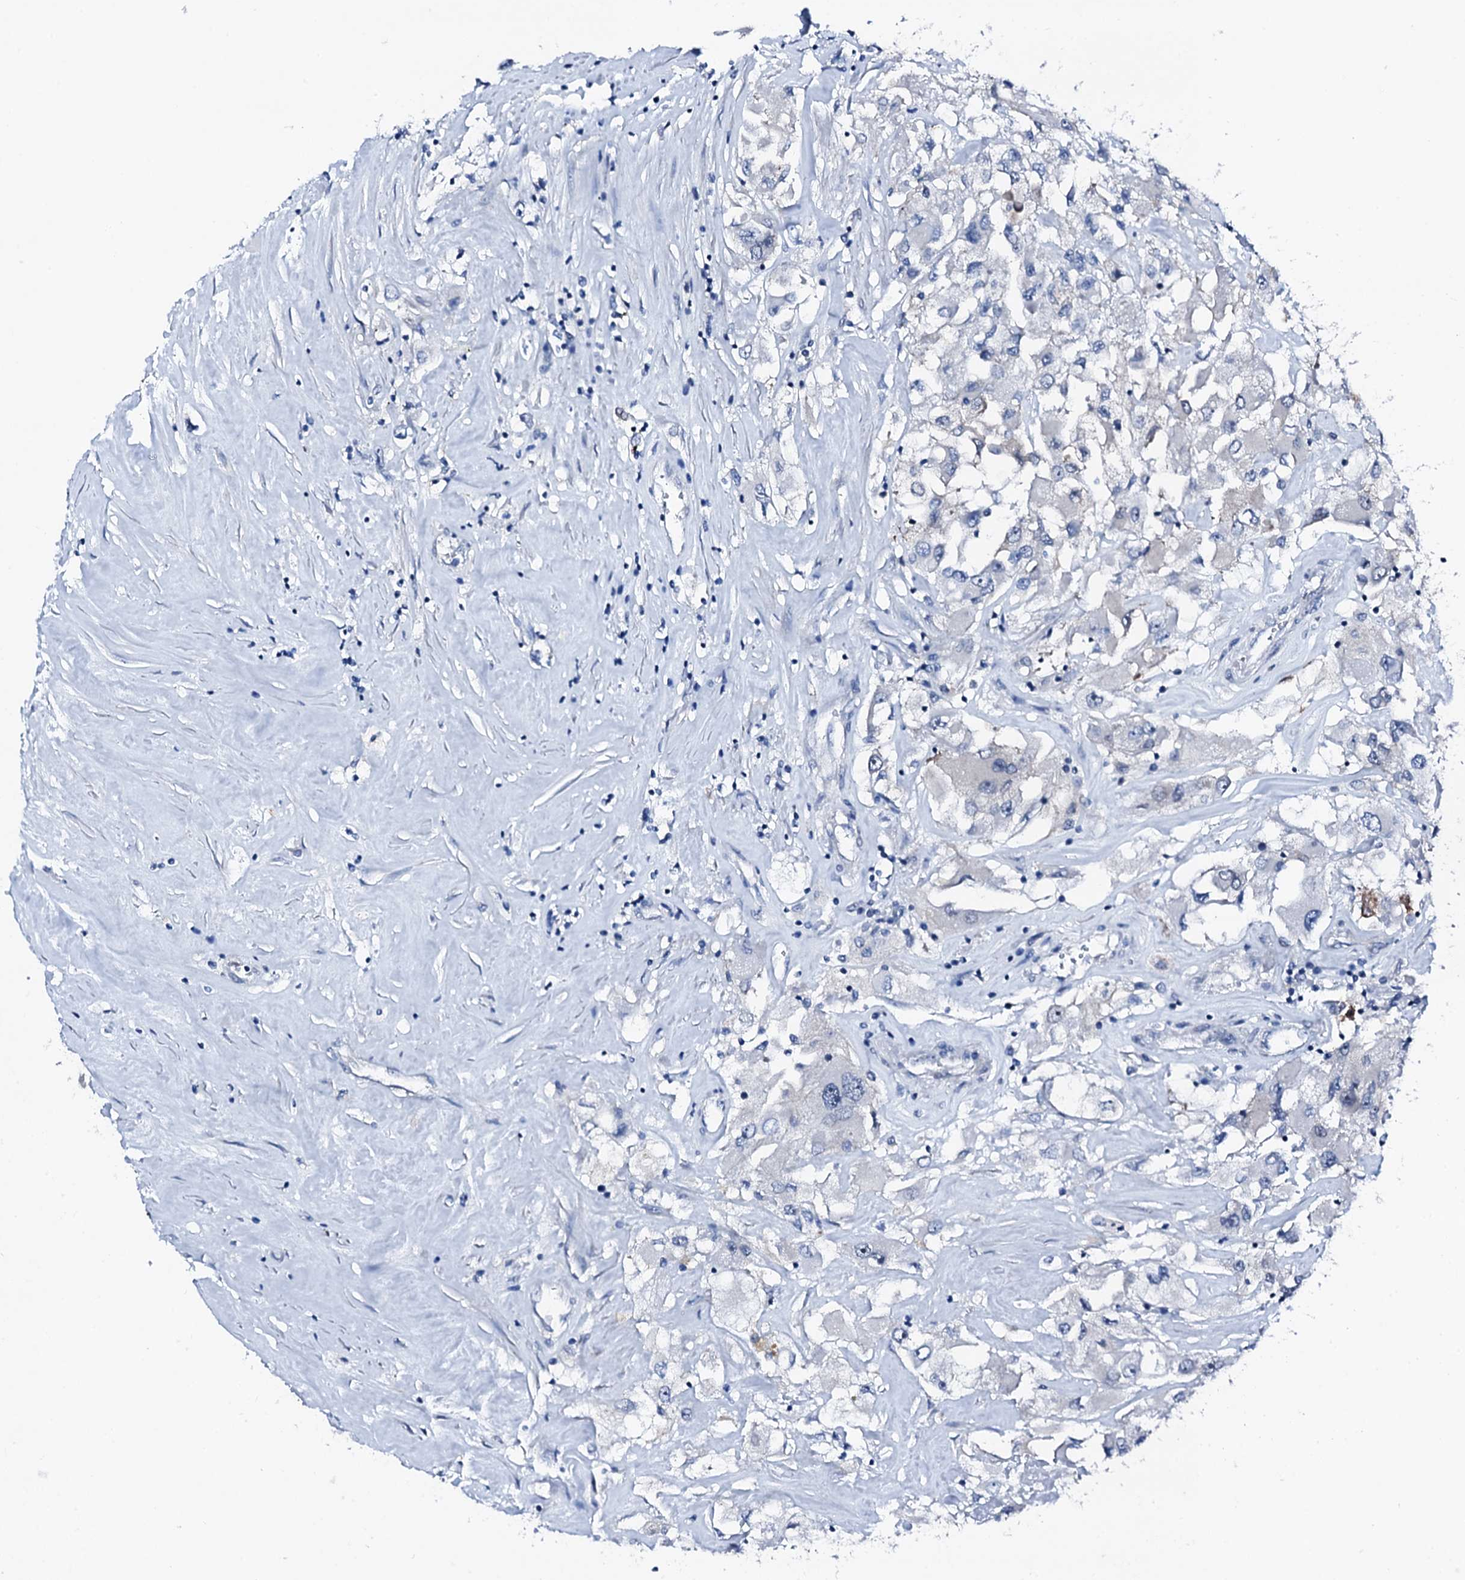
{"staining": {"intensity": "negative", "quantity": "none", "location": "none"}, "tissue": "renal cancer", "cell_type": "Tumor cells", "image_type": "cancer", "snomed": [{"axis": "morphology", "description": "Adenocarcinoma, NOS"}, {"axis": "topography", "description": "Kidney"}], "caption": "High power microscopy image of an IHC histopathology image of adenocarcinoma (renal), revealing no significant positivity in tumor cells.", "gene": "TRAFD1", "patient": {"sex": "female", "age": 52}}